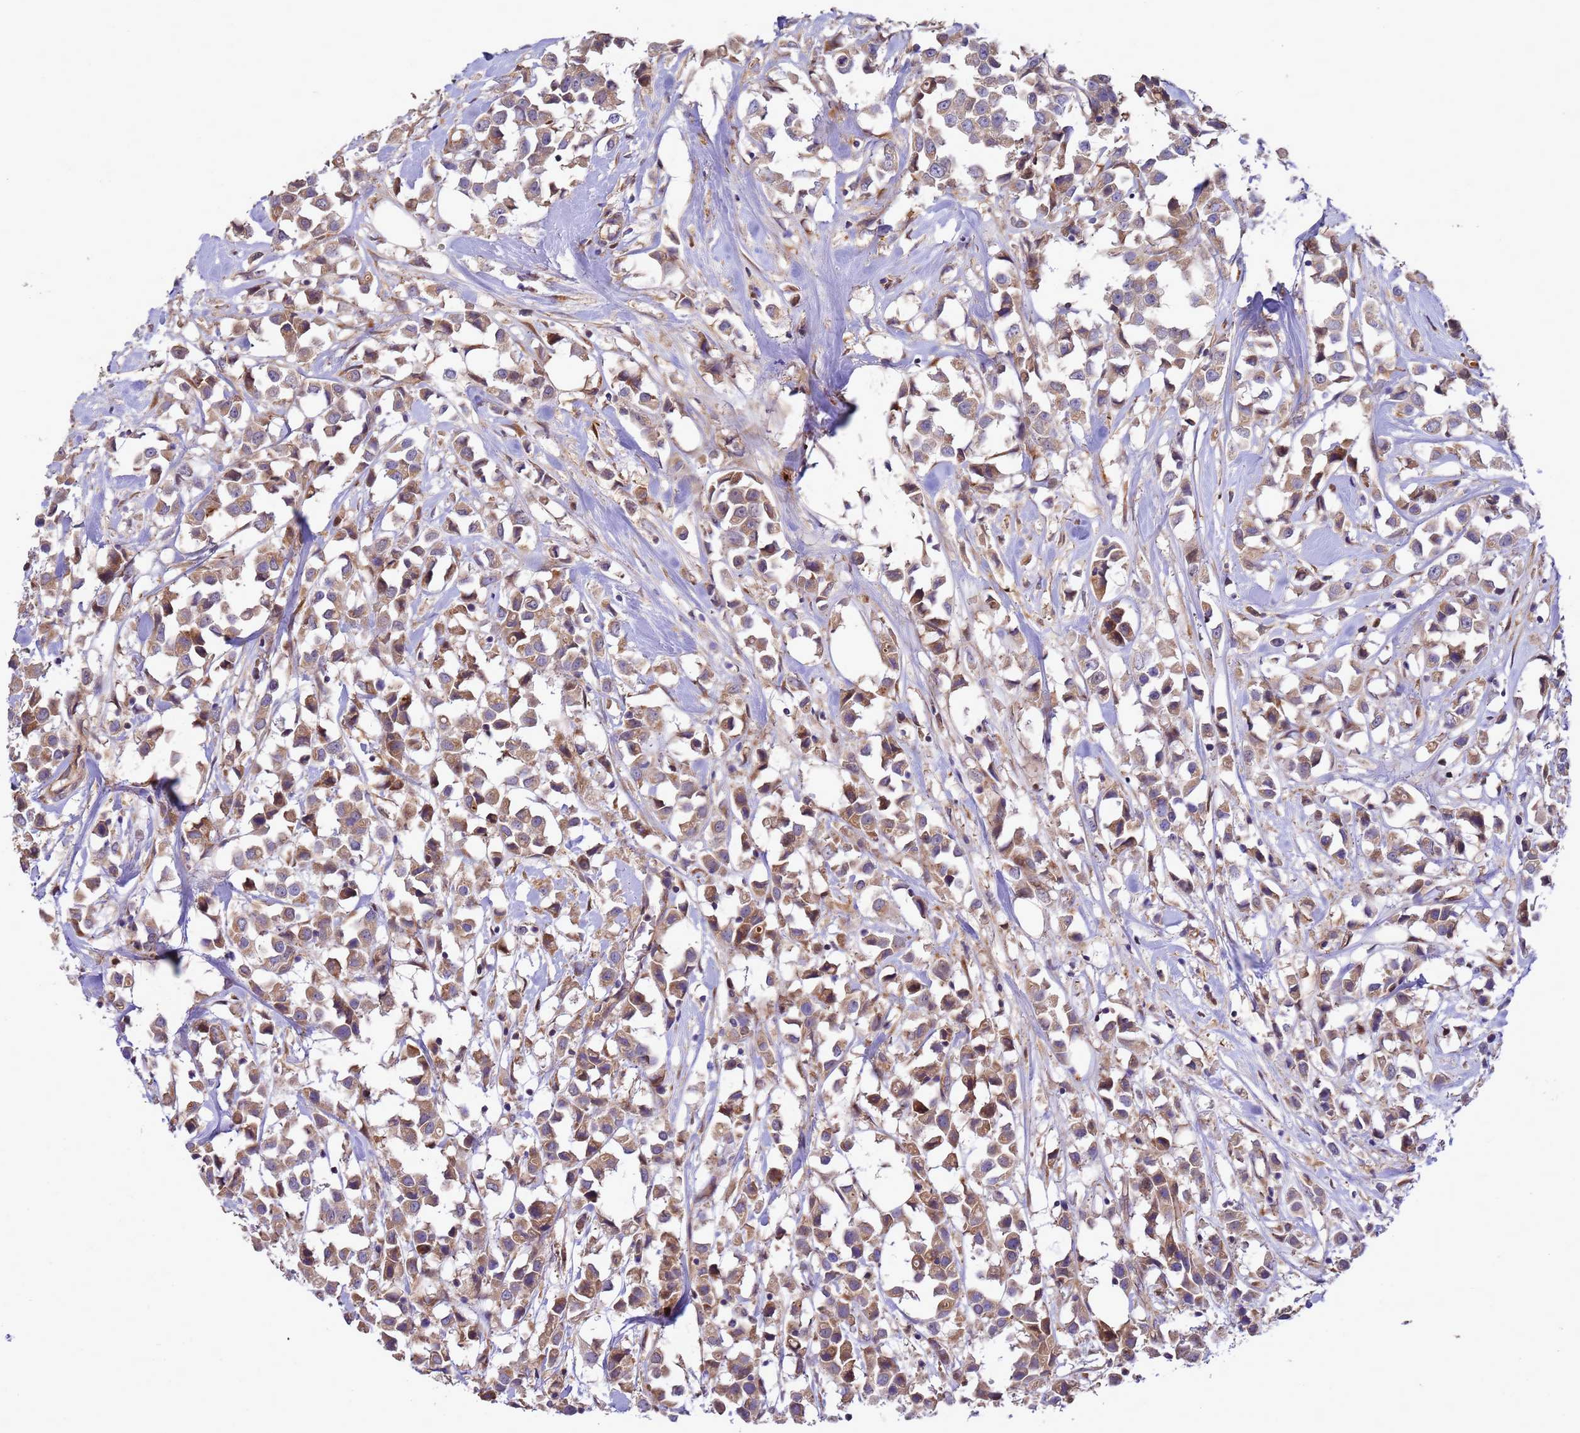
{"staining": {"intensity": "moderate", "quantity": ">75%", "location": "cytoplasmic/membranous"}, "tissue": "breast cancer", "cell_type": "Tumor cells", "image_type": "cancer", "snomed": [{"axis": "morphology", "description": "Duct carcinoma"}, {"axis": "topography", "description": "Breast"}], "caption": "Breast cancer (infiltrating ductal carcinoma) stained for a protein demonstrates moderate cytoplasmic/membranous positivity in tumor cells.", "gene": "RNF215", "patient": {"sex": "female", "age": 61}}